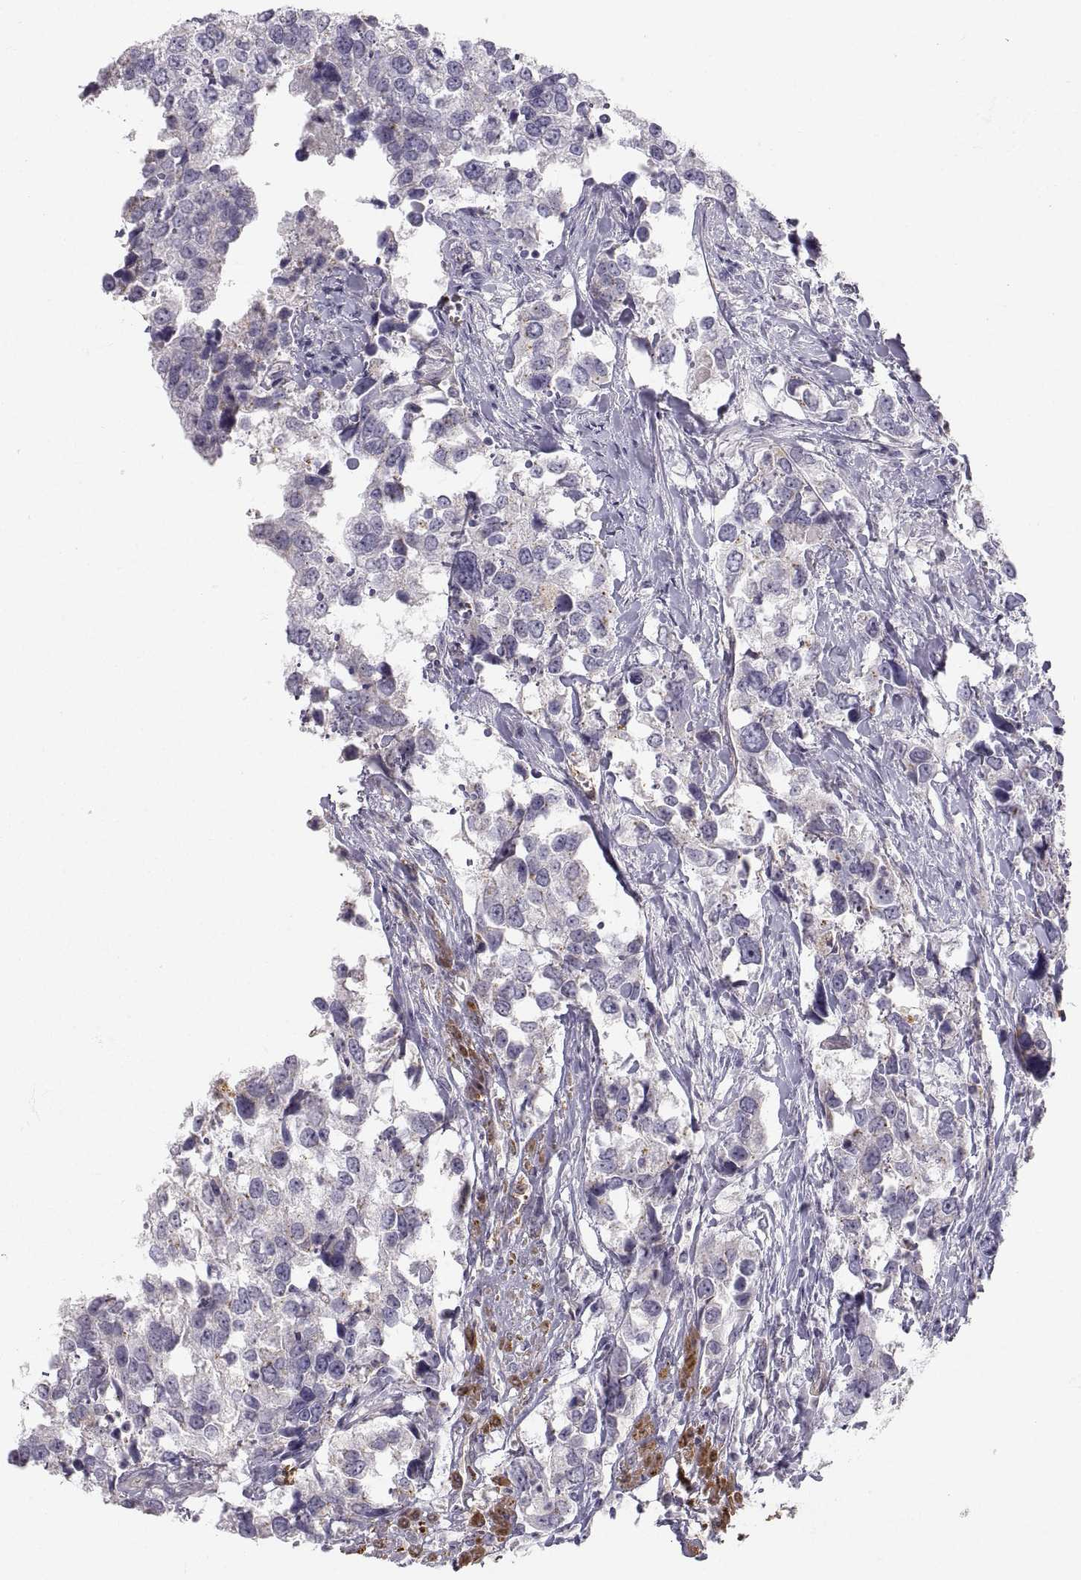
{"staining": {"intensity": "negative", "quantity": "none", "location": "none"}, "tissue": "urothelial cancer", "cell_type": "Tumor cells", "image_type": "cancer", "snomed": [{"axis": "morphology", "description": "Urothelial carcinoma, NOS"}, {"axis": "morphology", "description": "Urothelial carcinoma, High grade"}, {"axis": "topography", "description": "Urinary bladder"}], "caption": "Immunohistochemical staining of human urothelial cancer displays no significant positivity in tumor cells.", "gene": "PGM5", "patient": {"sex": "male", "age": 63}}